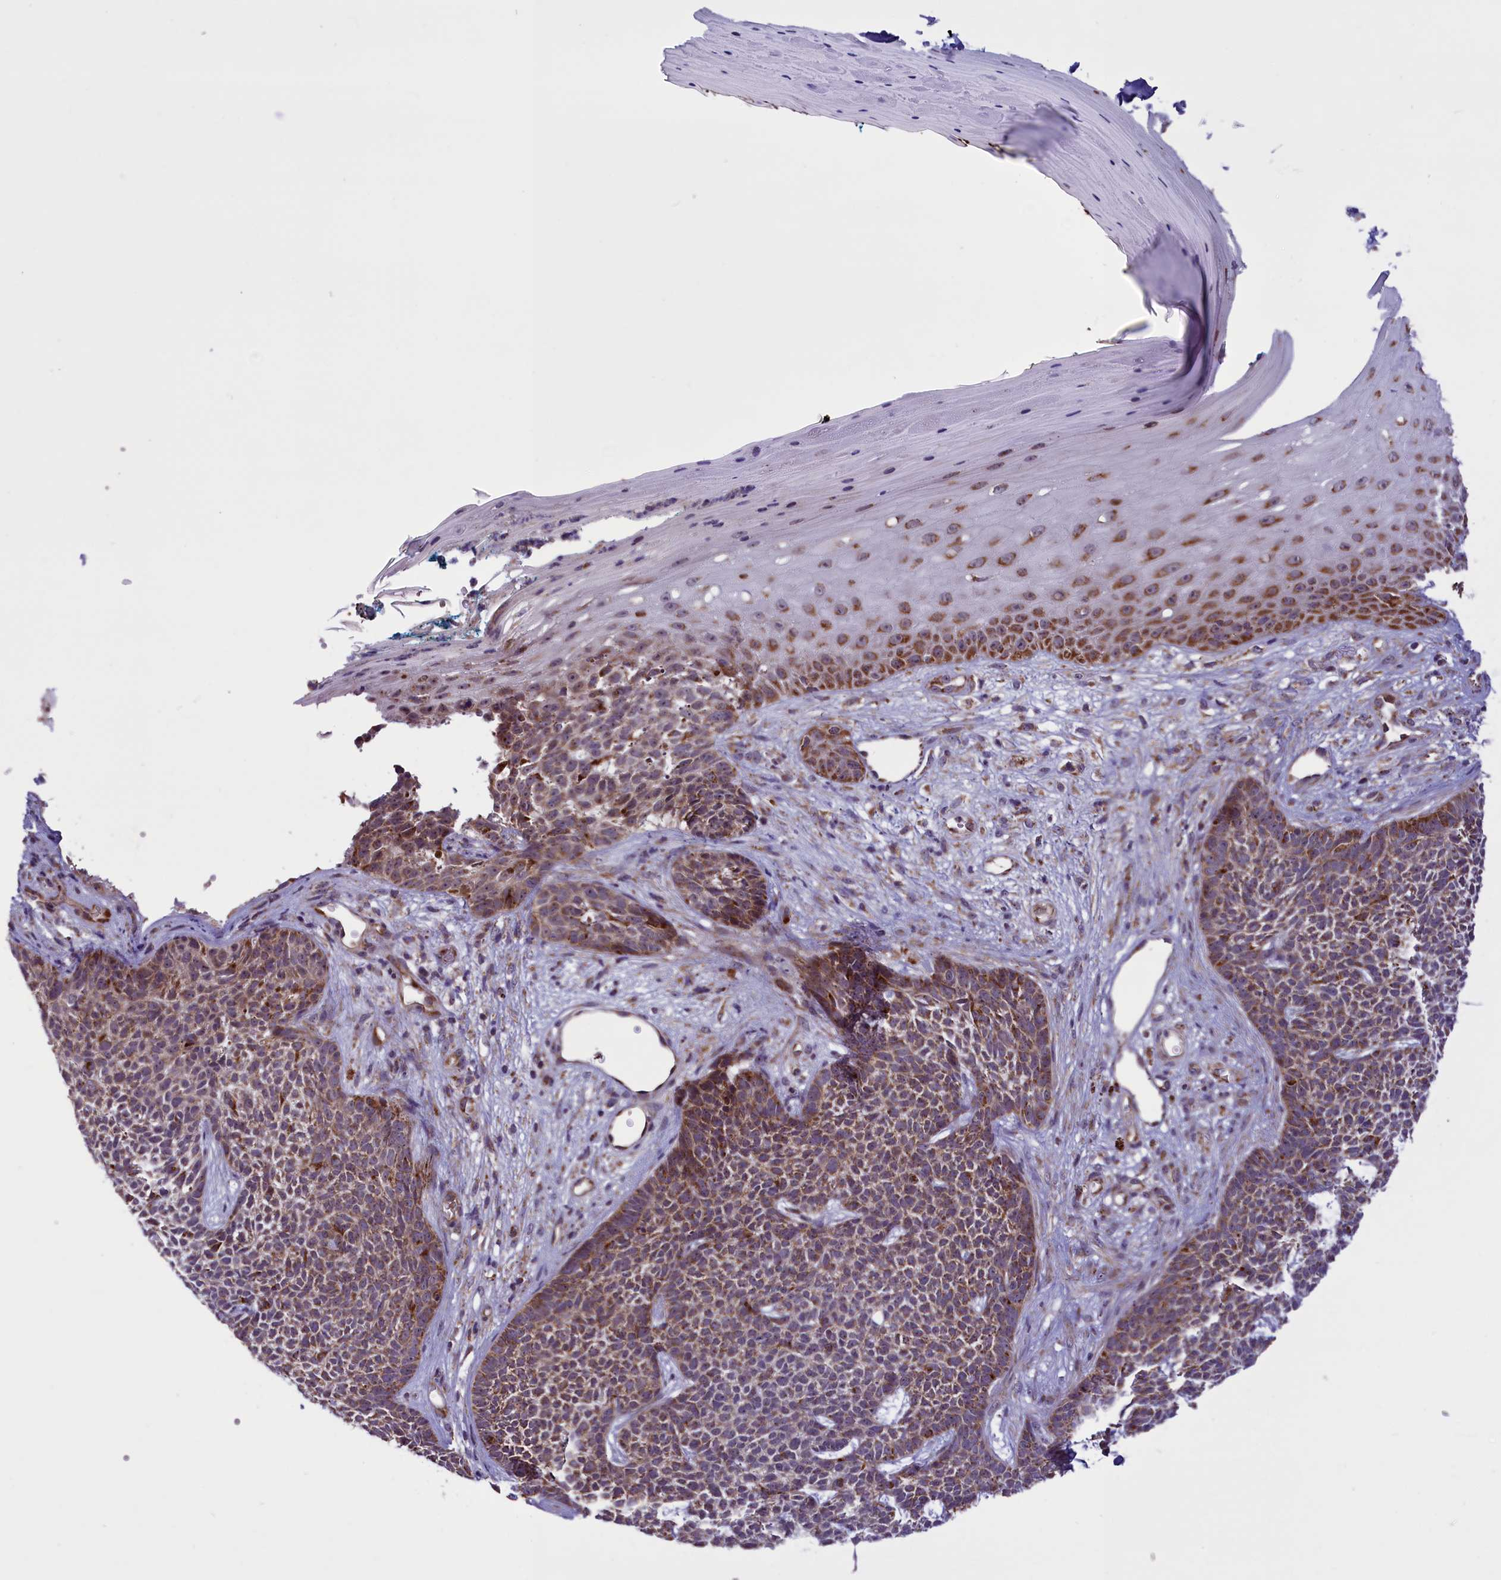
{"staining": {"intensity": "moderate", "quantity": "25%-75%", "location": "cytoplasmic/membranous"}, "tissue": "skin cancer", "cell_type": "Tumor cells", "image_type": "cancer", "snomed": [{"axis": "morphology", "description": "Basal cell carcinoma"}, {"axis": "topography", "description": "Skin"}], "caption": "Immunohistochemistry (IHC) staining of skin cancer, which exhibits medium levels of moderate cytoplasmic/membranous positivity in approximately 25%-75% of tumor cells indicating moderate cytoplasmic/membranous protein positivity. The staining was performed using DAB (brown) for protein detection and nuclei were counterstained in hematoxylin (blue).", "gene": "NDUFS5", "patient": {"sex": "female", "age": 84}}